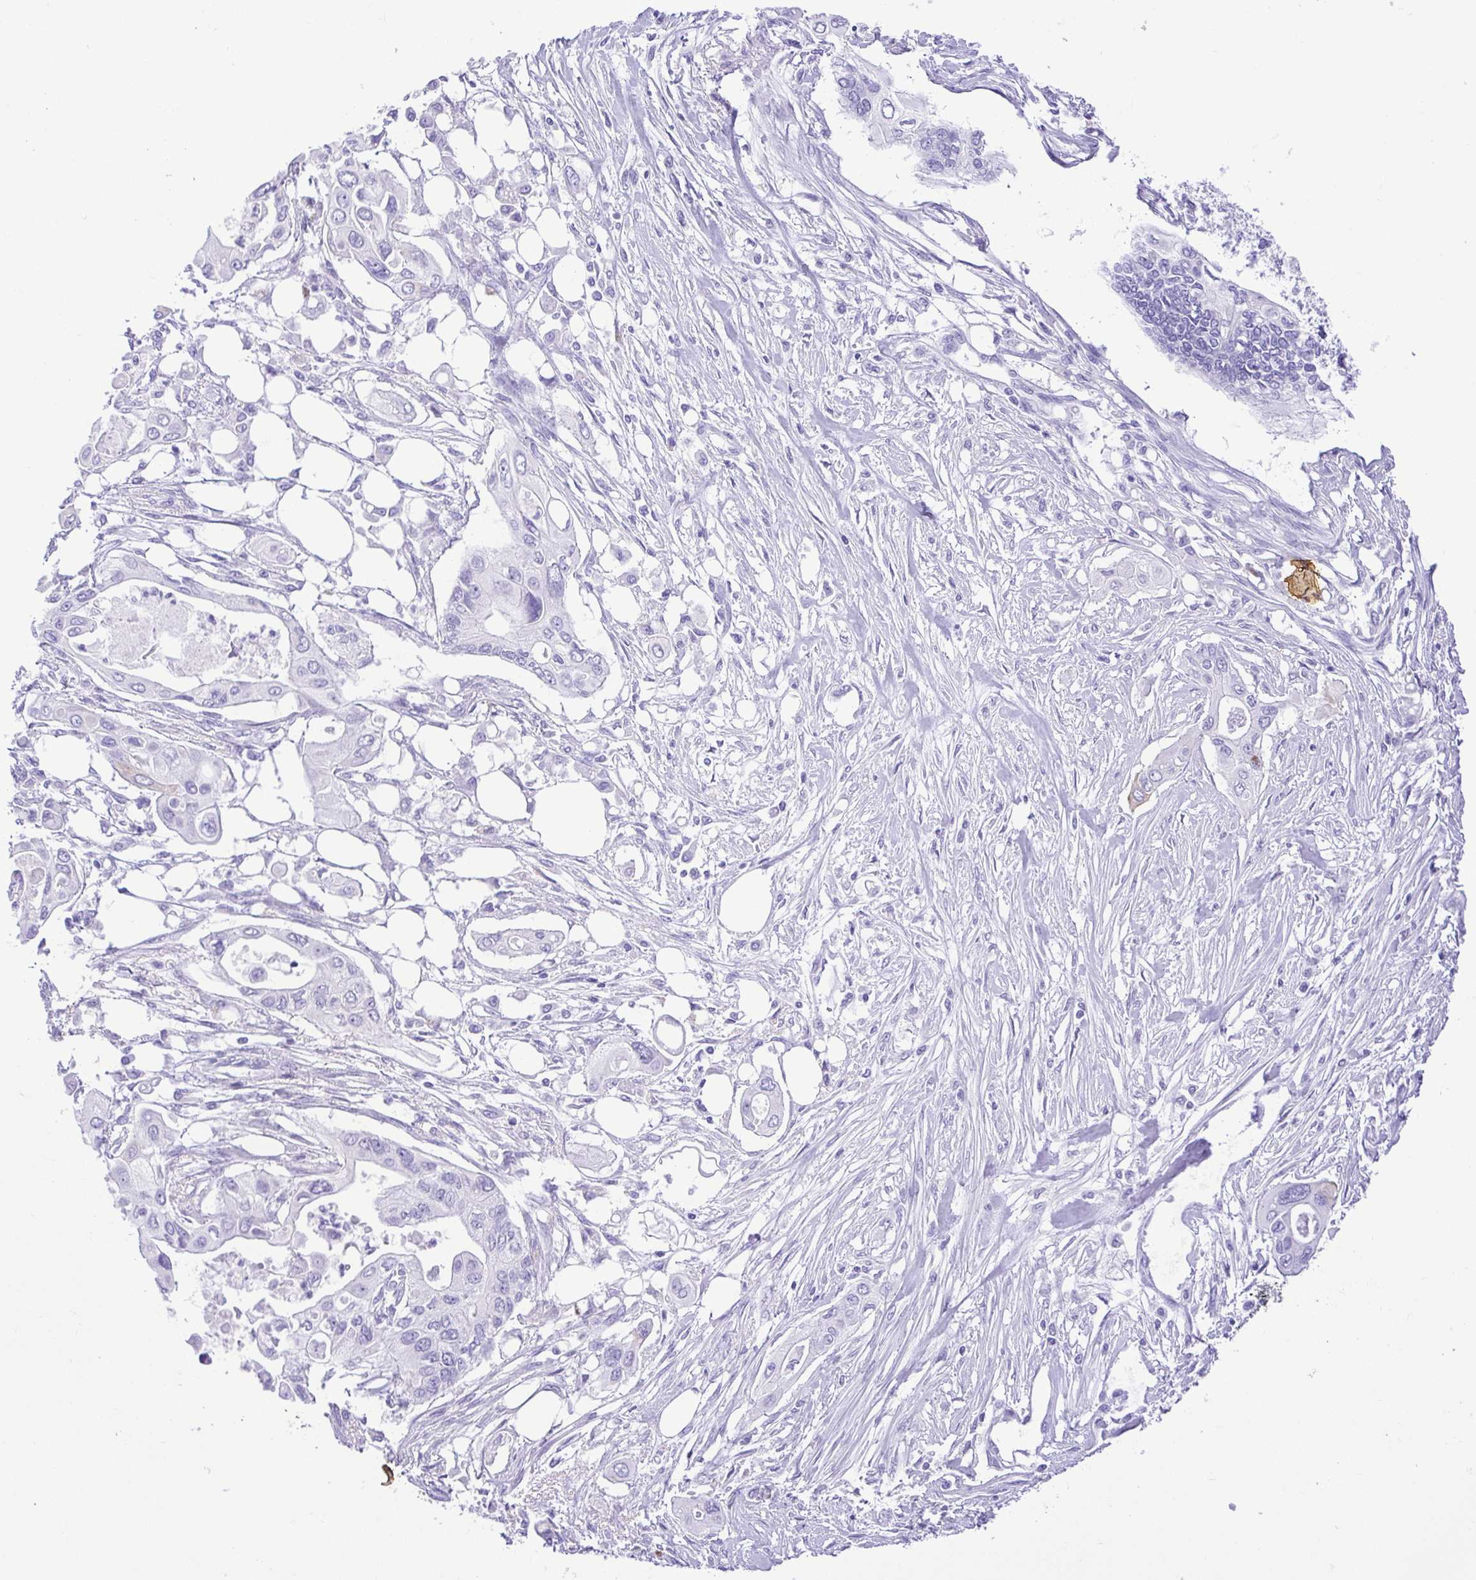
{"staining": {"intensity": "negative", "quantity": "none", "location": "none"}, "tissue": "pancreatic cancer", "cell_type": "Tumor cells", "image_type": "cancer", "snomed": [{"axis": "morphology", "description": "Adenocarcinoma, NOS"}, {"axis": "topography", "description": "Pancreas"}], "caption": "A high-resolution micrograph shows immunohistochemistry (IHC) staining of pancreatic adenocarcinoma, which exhibits no significant staining in tumor cells.", "gene": "CDSN", "patient": {"sex": "female", "age": 63}}